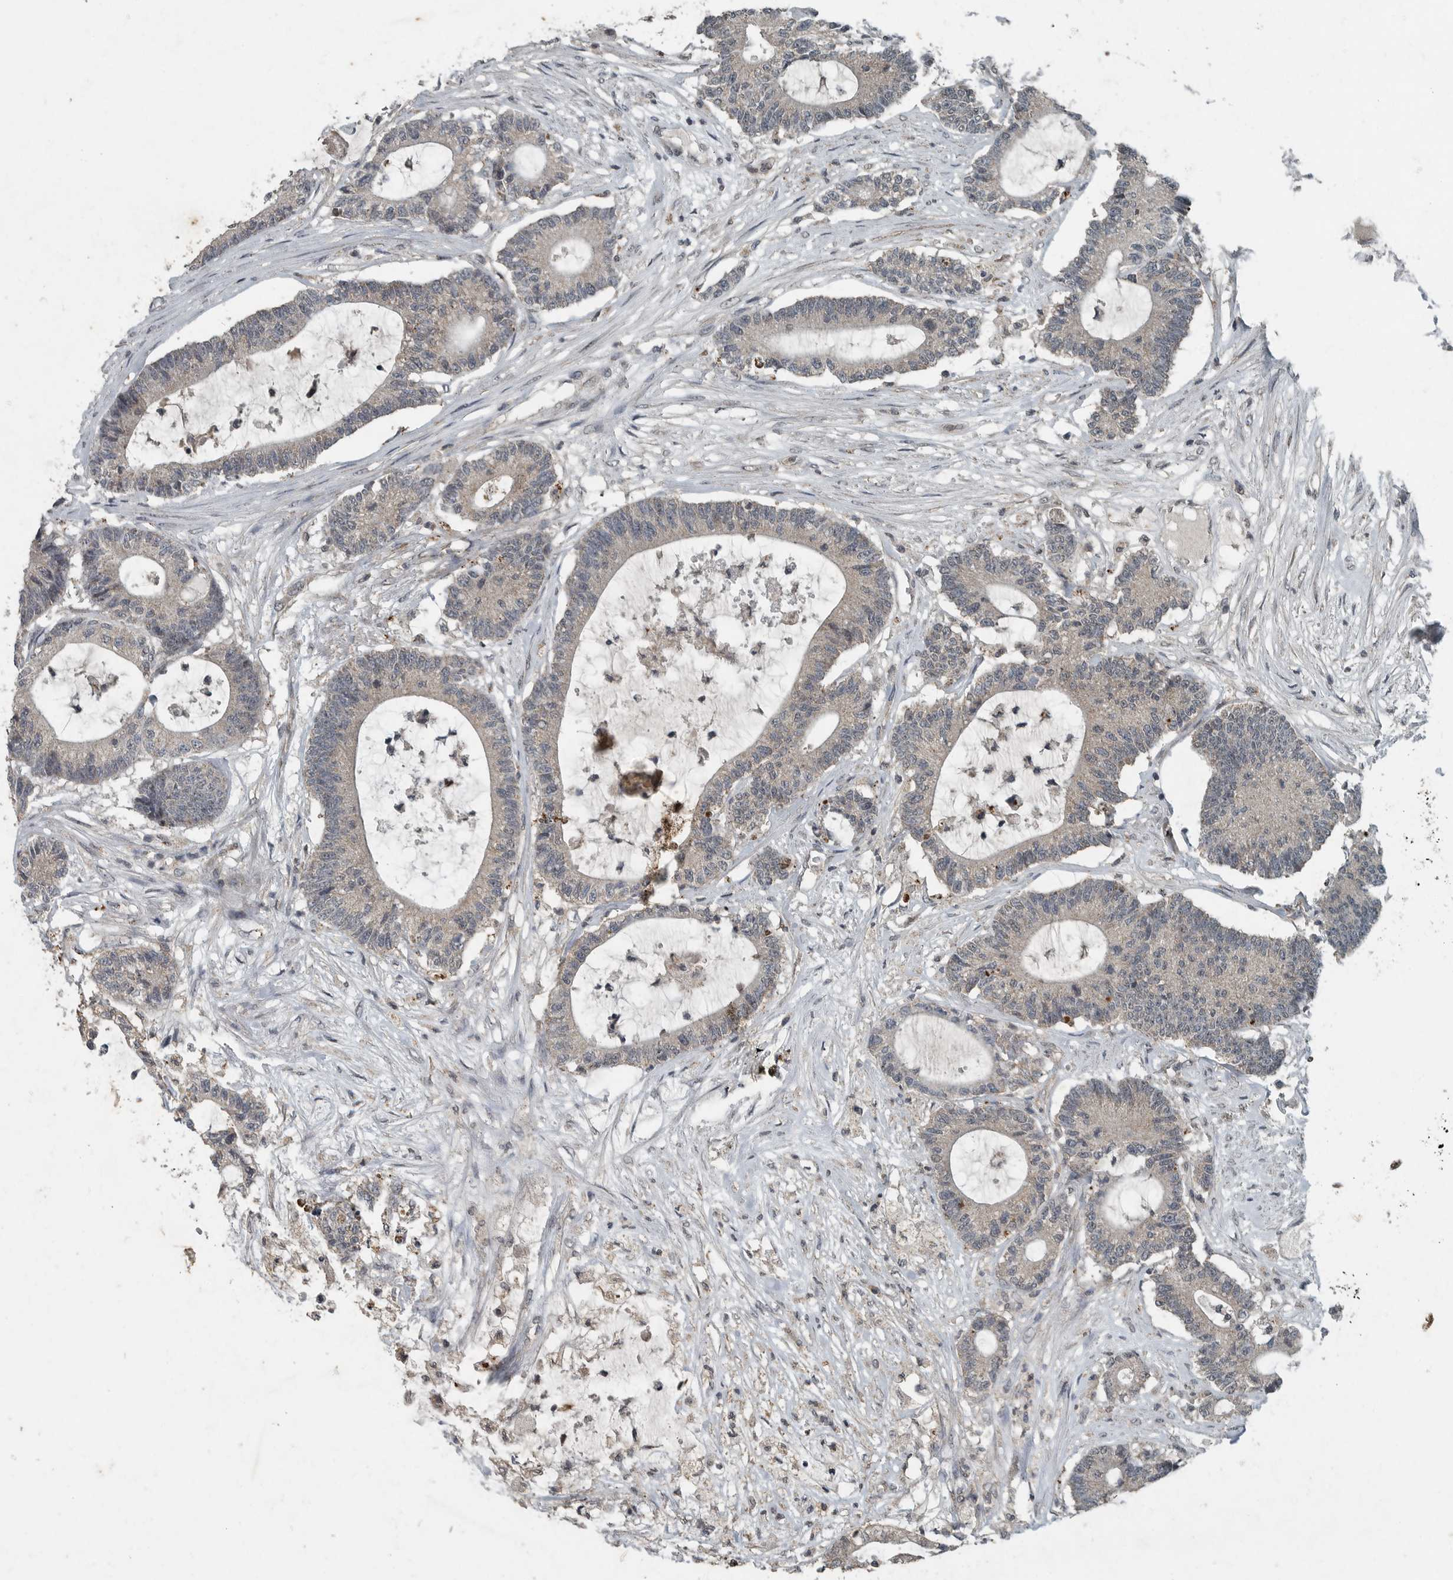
{"staining": {"intensity": "weak", "quantity": "25%-75%", "location": "cytoplasmic/membranous"}, "tissue": "colorectal cancer", "cell_type": "Tumor cells", "image_type": "cancer", "snomed": [{"axis": "morphology", "description": "Adenocarcinoma, NOS"}, {"axis": "topography", "description": "Colon"}], "caption": "An immunohistochemistry photomicrograph of tumor tissue is shown. Protein staining in brown labels weak cytoplasmic/membranous positivity in adenocarcinoma (colorectal) within tumor cells.", "gene": "IL6ST", "patient": {"sex": "female", "age": 84}}